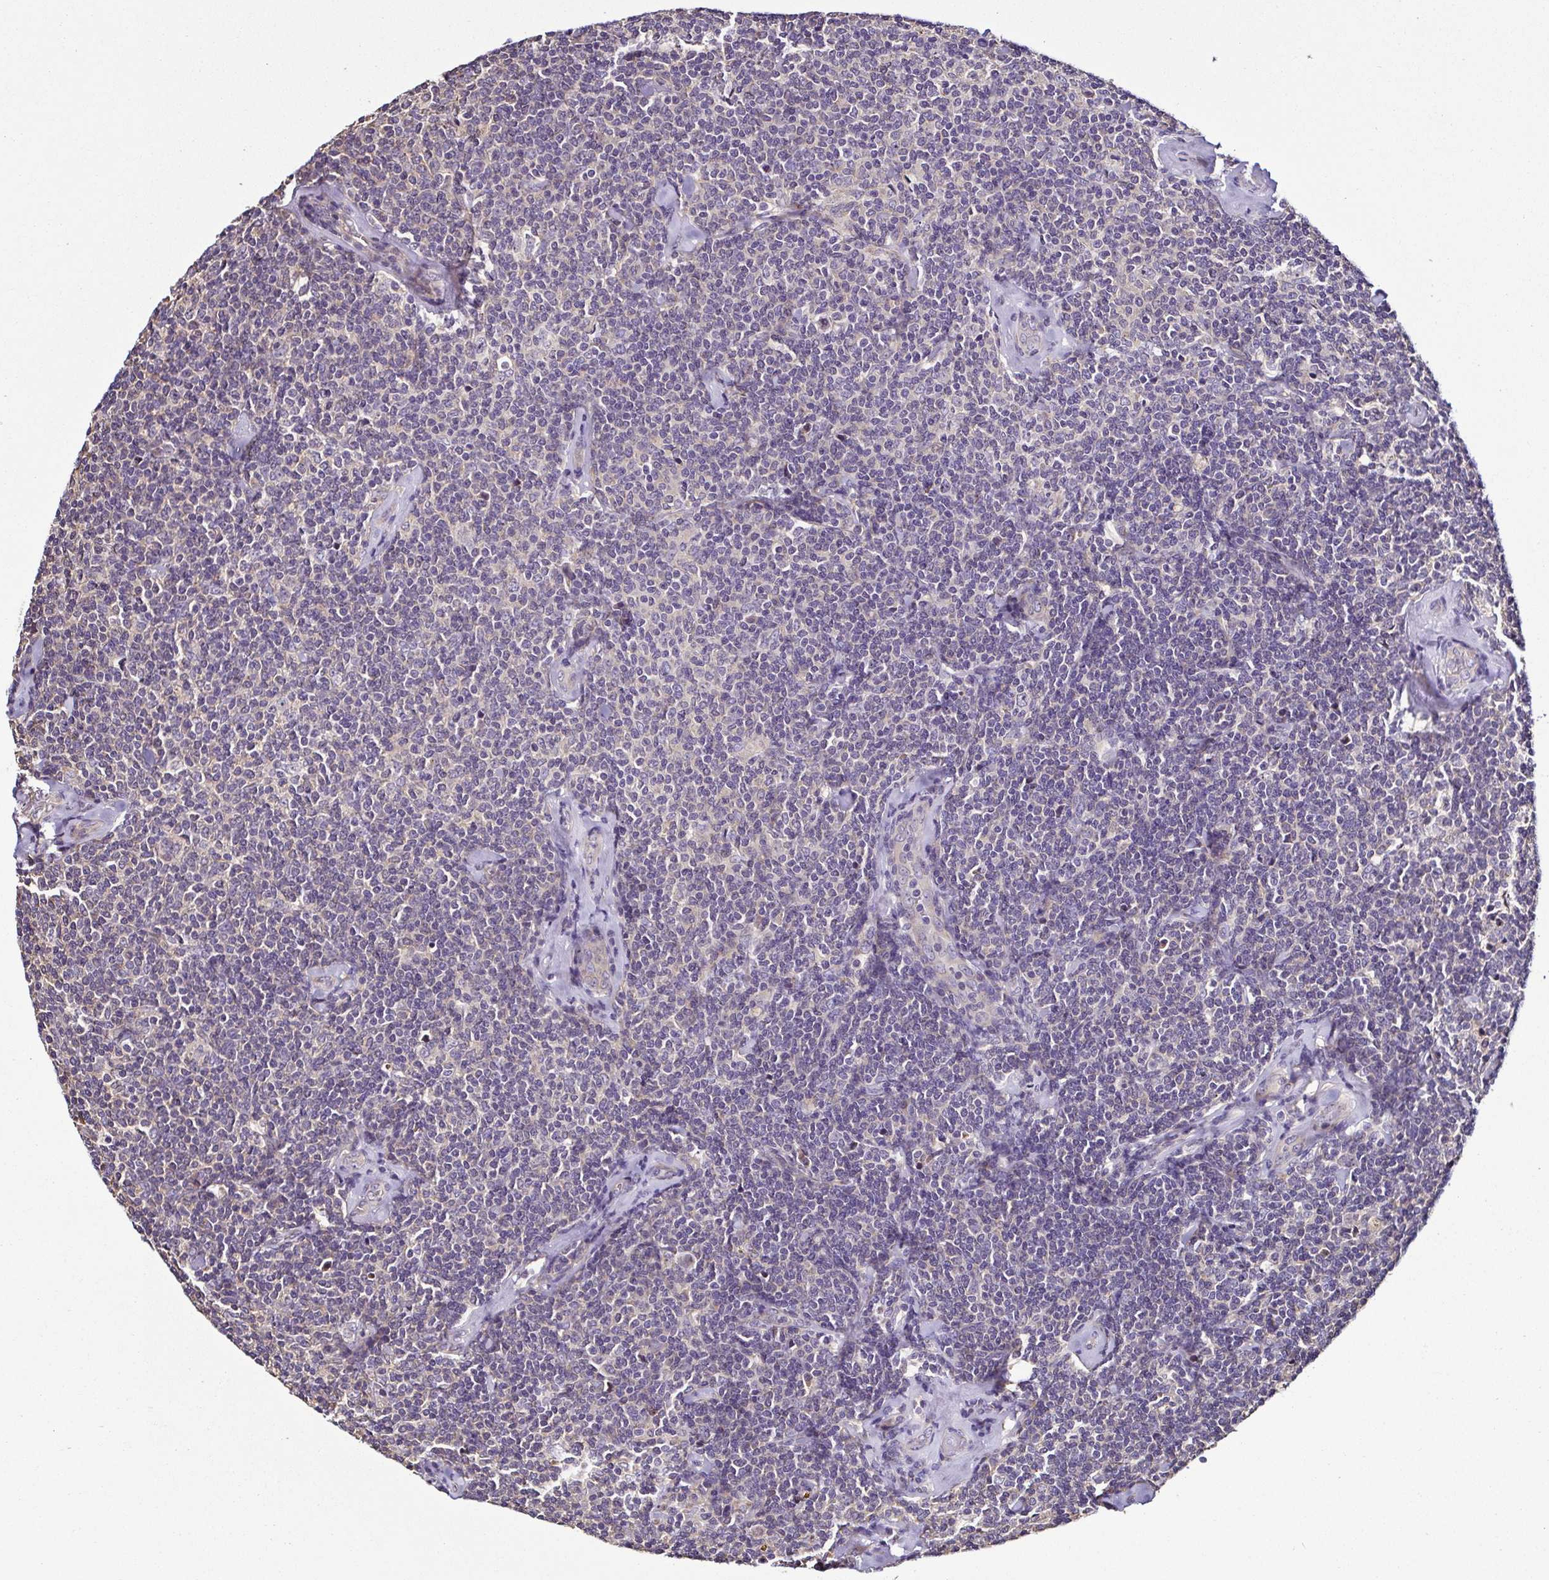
{"staining": {"intensity": "negative", "quantity": "none", "location": "none"}, "tissue": "lymphoma", "cell_type": "Tumor cells", "image_type": "cancer", "snomed": [{"axis": "morphology", "description": "Malignant lymphoma, non-Hodgkin's type, Low grade"}, {"axis": "topography", "description": "Lymph node"}], "caption": "Immunohistochemical staining of human malignant lymphoma, non-Hodgkin's type (low-grade) displays no significant expression in tumor cells. (Brightfield microscopy of DAB immunohistochemistry at high magnification).", "gene": "LMOD2", "patient": {"sex": "female", "age": 56}}